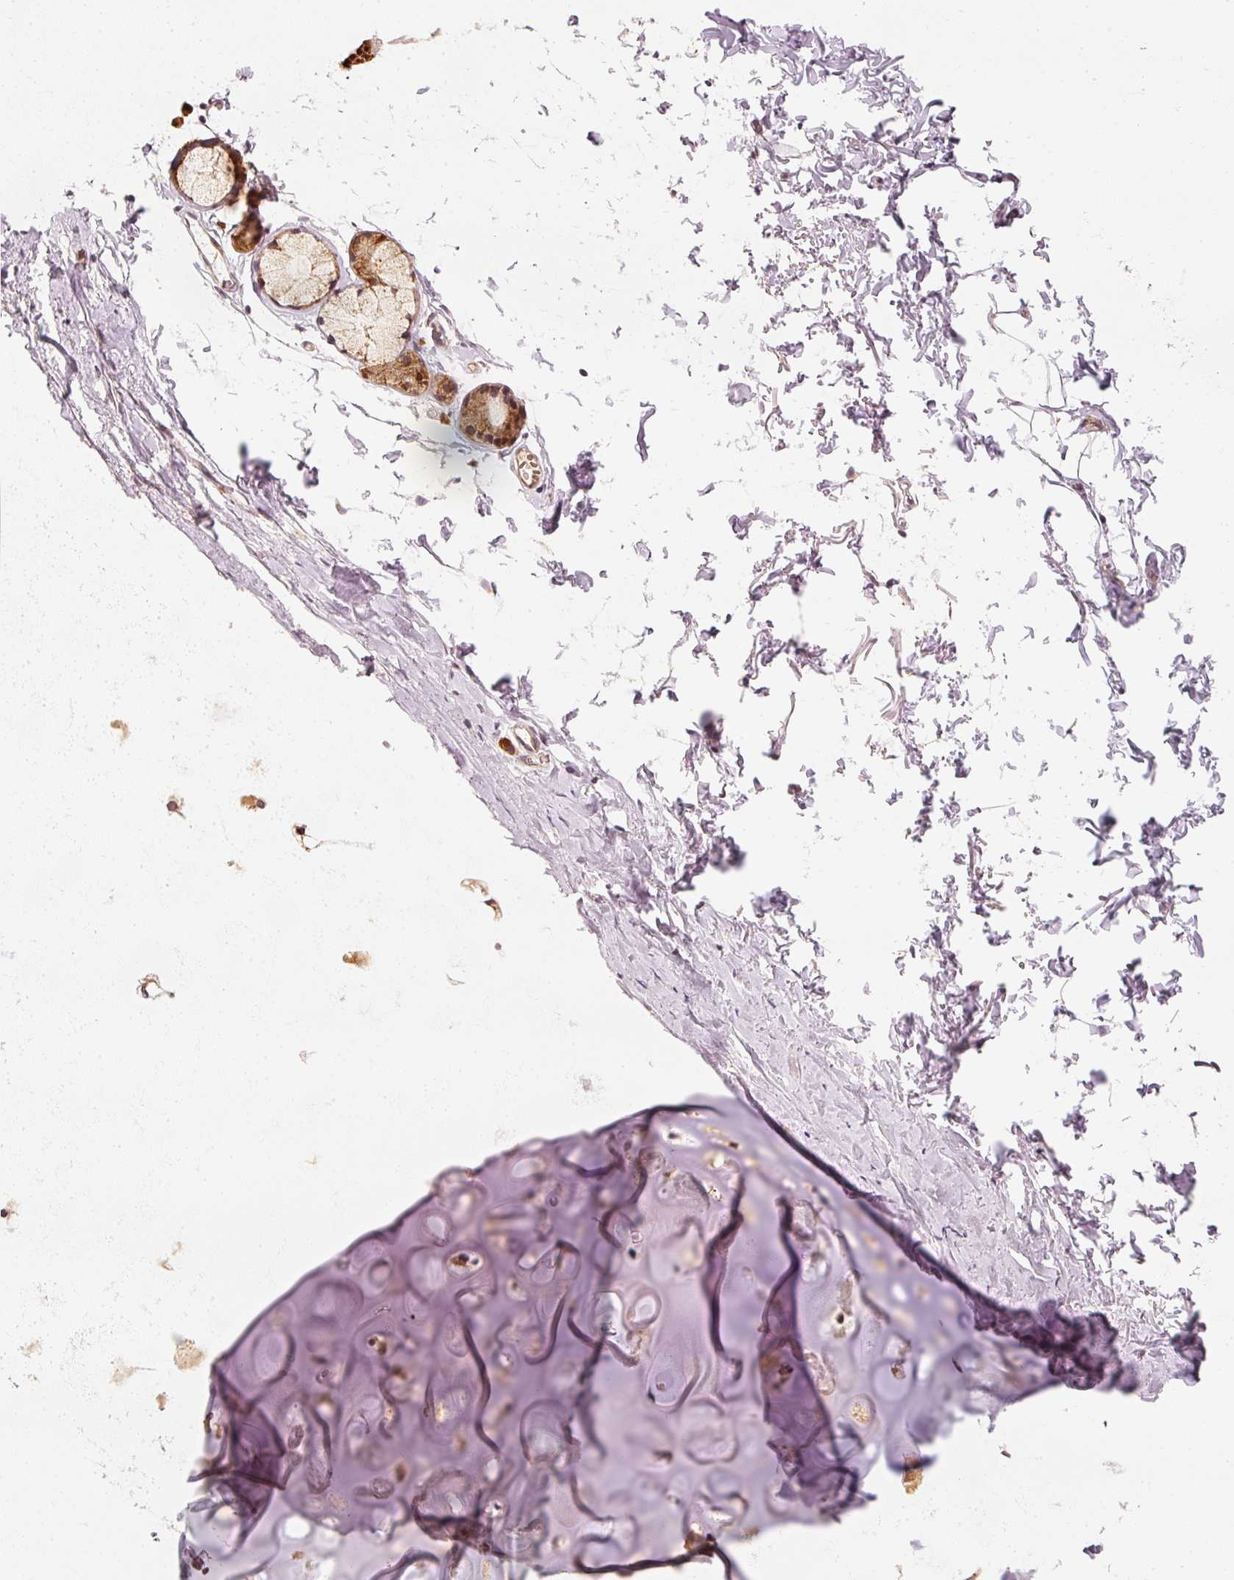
{"staining": {"intensity": "moderate", "quantity": "25%-75%", "location": "cytoplasmic/membranous"}, "tissue": "soft tissue", "cell_type": "Chondrocytes", "image_type": "normal", "snomed": [{"axis": "morphology", "description": "Normal tissue, NOS"}, {"axis": "topography", "description": "Cartilage tissue"}, {"axis": "topography", "description": "Bronchus"}, {"axis": "topography", "description": "Peripheral nerve tissue"}], "caption": "A high-resolution micrograph shows IHC staining of benign soft tissue, which reveals moderate cytoplasmic/membranous expression in about 25%-75% of chondrocytes. (DAB IHC with brightfield microscopy, high magnification).", "gene": "EEF1A1", "patient": {"sex": "female", "age": 59}}